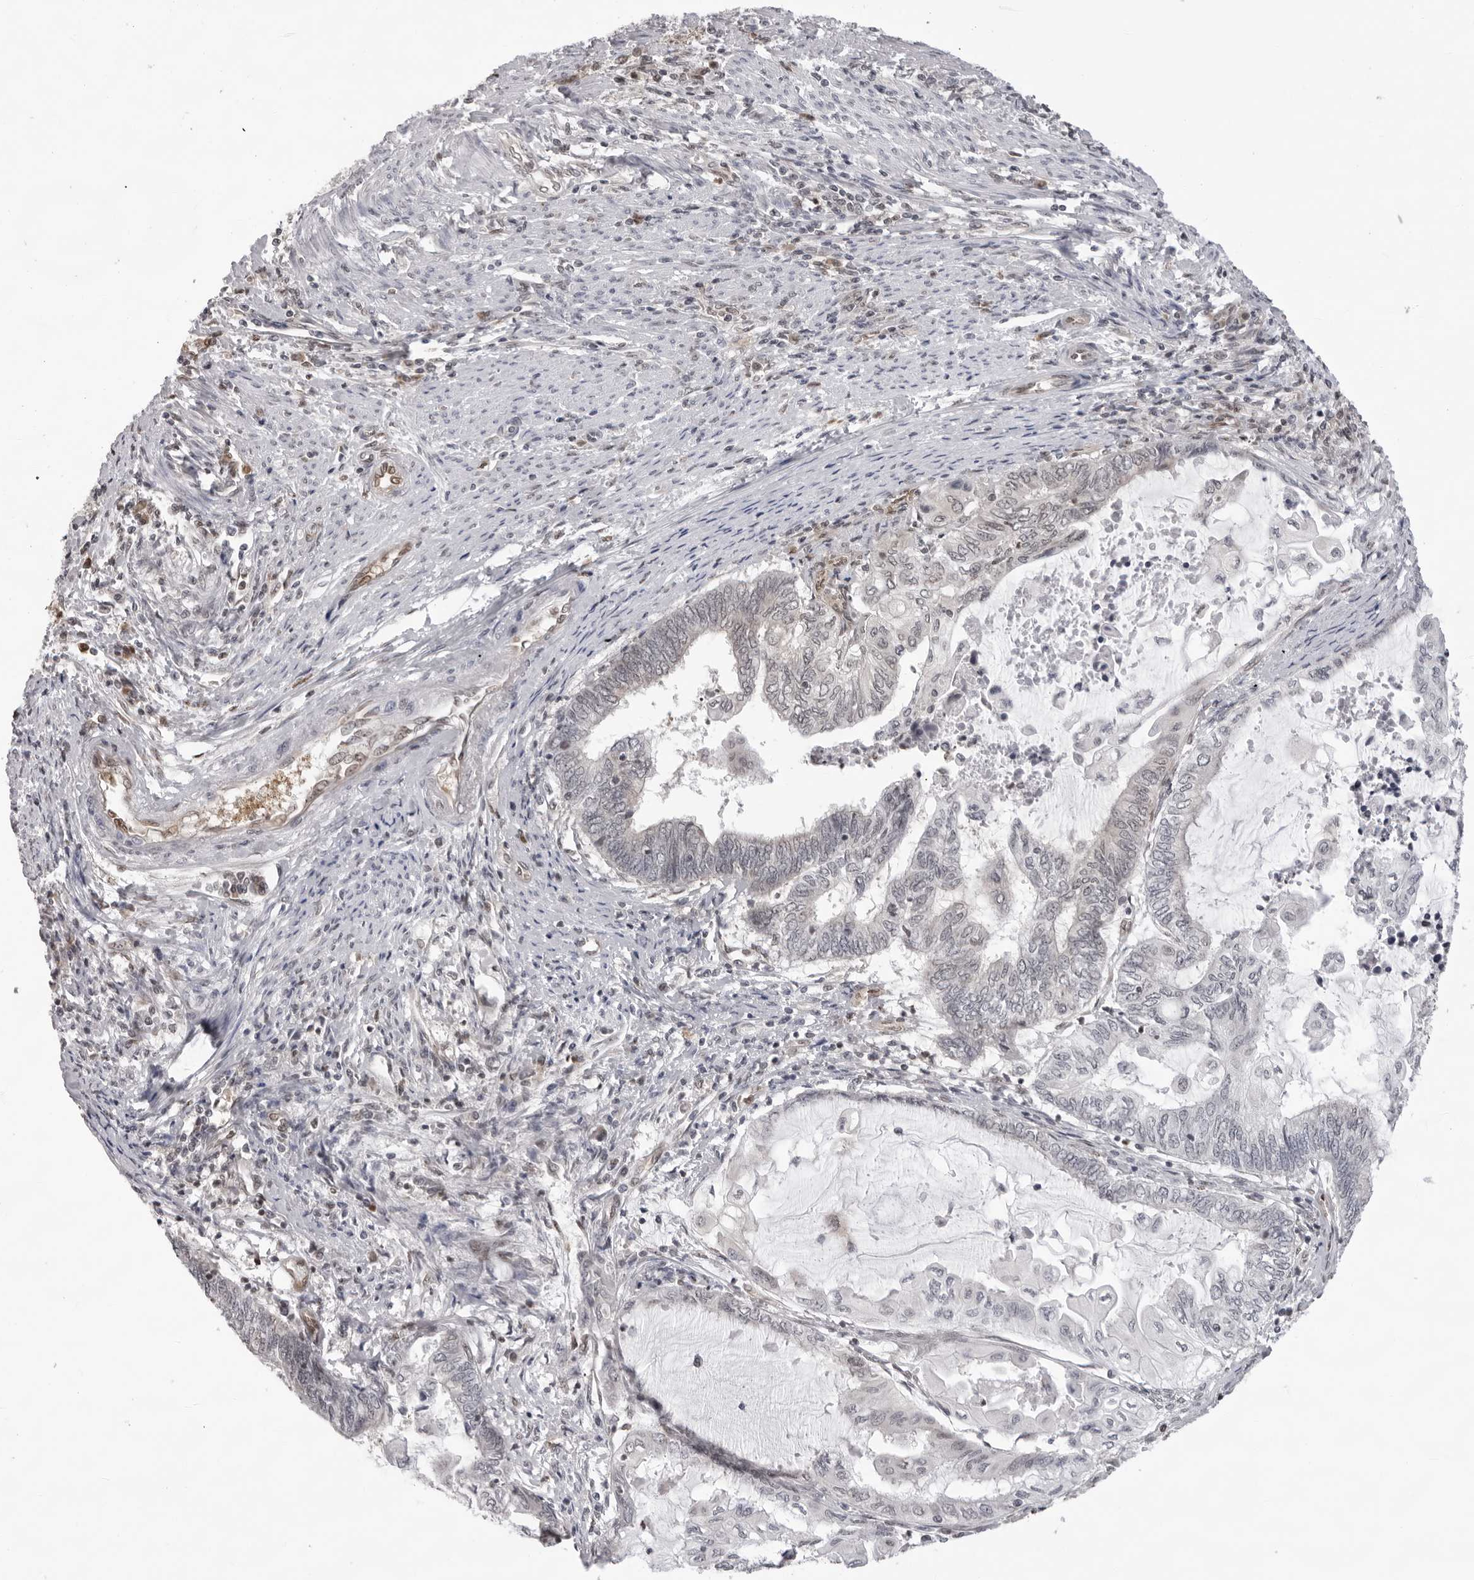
{"staining": {"intensity": "negative", "quantity": "none", "location": "none"}, "tissue": "endometrial cancer", "cell_type": "Tumor cells", "image_type": "cancer", "snomed": [{"axis": "morphology", "description": "Adenocarcinoma, NOS"}, {"axis": "topography", "description": "Uterus"}, {"axis": "topography", "description": "Endometrium"}], "caption": "This is an immunohistochemistry (IHC) image of human endometrial cancer. There is no positivity in tumor cells.", "gene": "CASP7", "patient": {"sex": "female", "age": 70}}